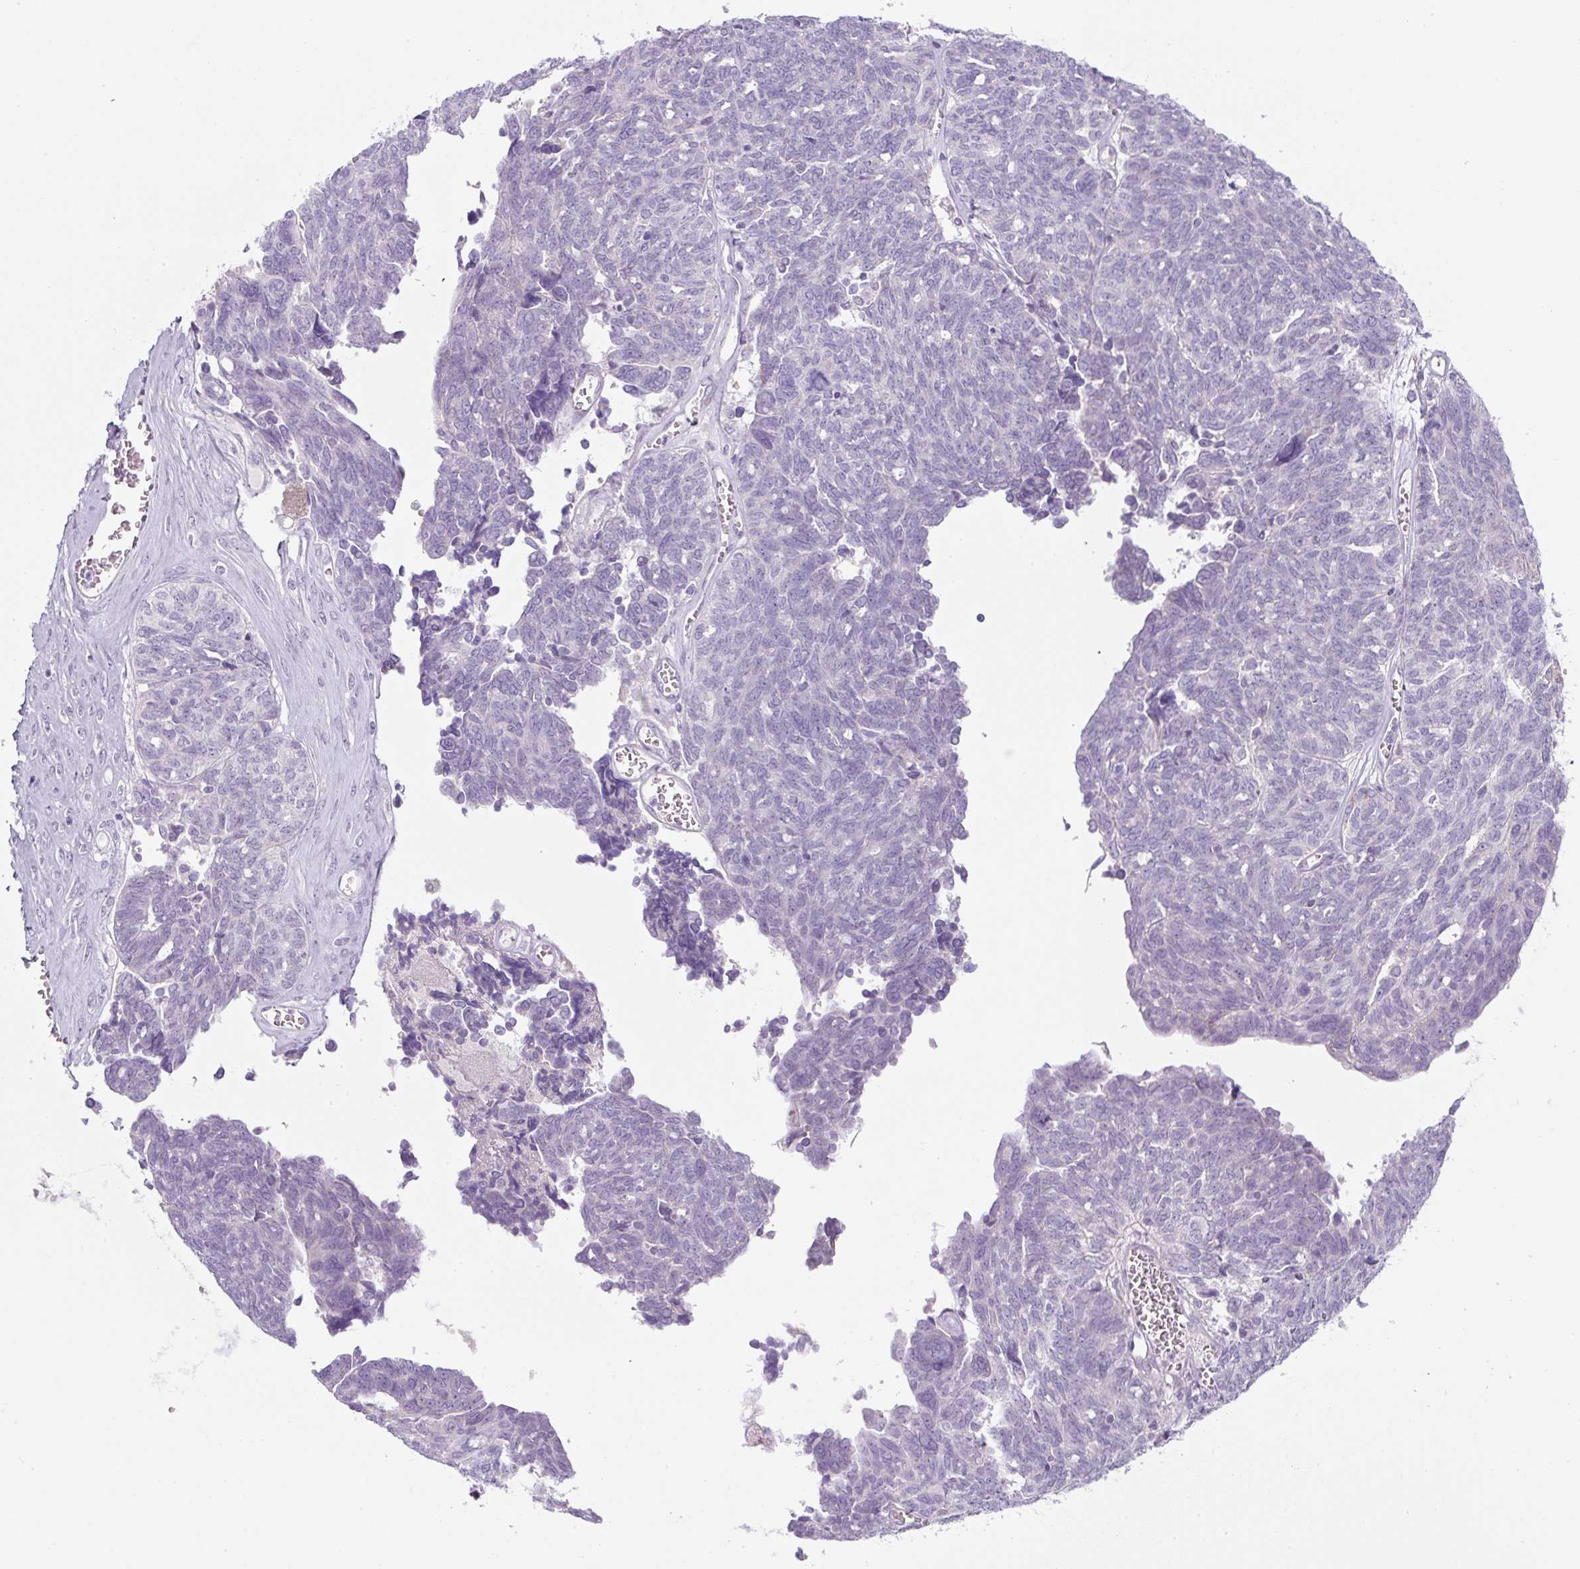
{"staining": {"intensity": "negative", "quantity": "none", "location": "none"}, "tissue": "ovarian cancer", "cell_type": "Tumor cells", "image_type": "cancer", "snomed": [{"axis": "morphology", "description": "Cystadenocarcinoma, serous, NOS"}, {"axis": "topography", "description": "Ovary"}], "caption": "Tumor cells are negative for brown protein staining in ovarian serous cystadenocarcinoma.", "gene": "FGFBP3", "patient": {"sex": "female", "age": 79}}